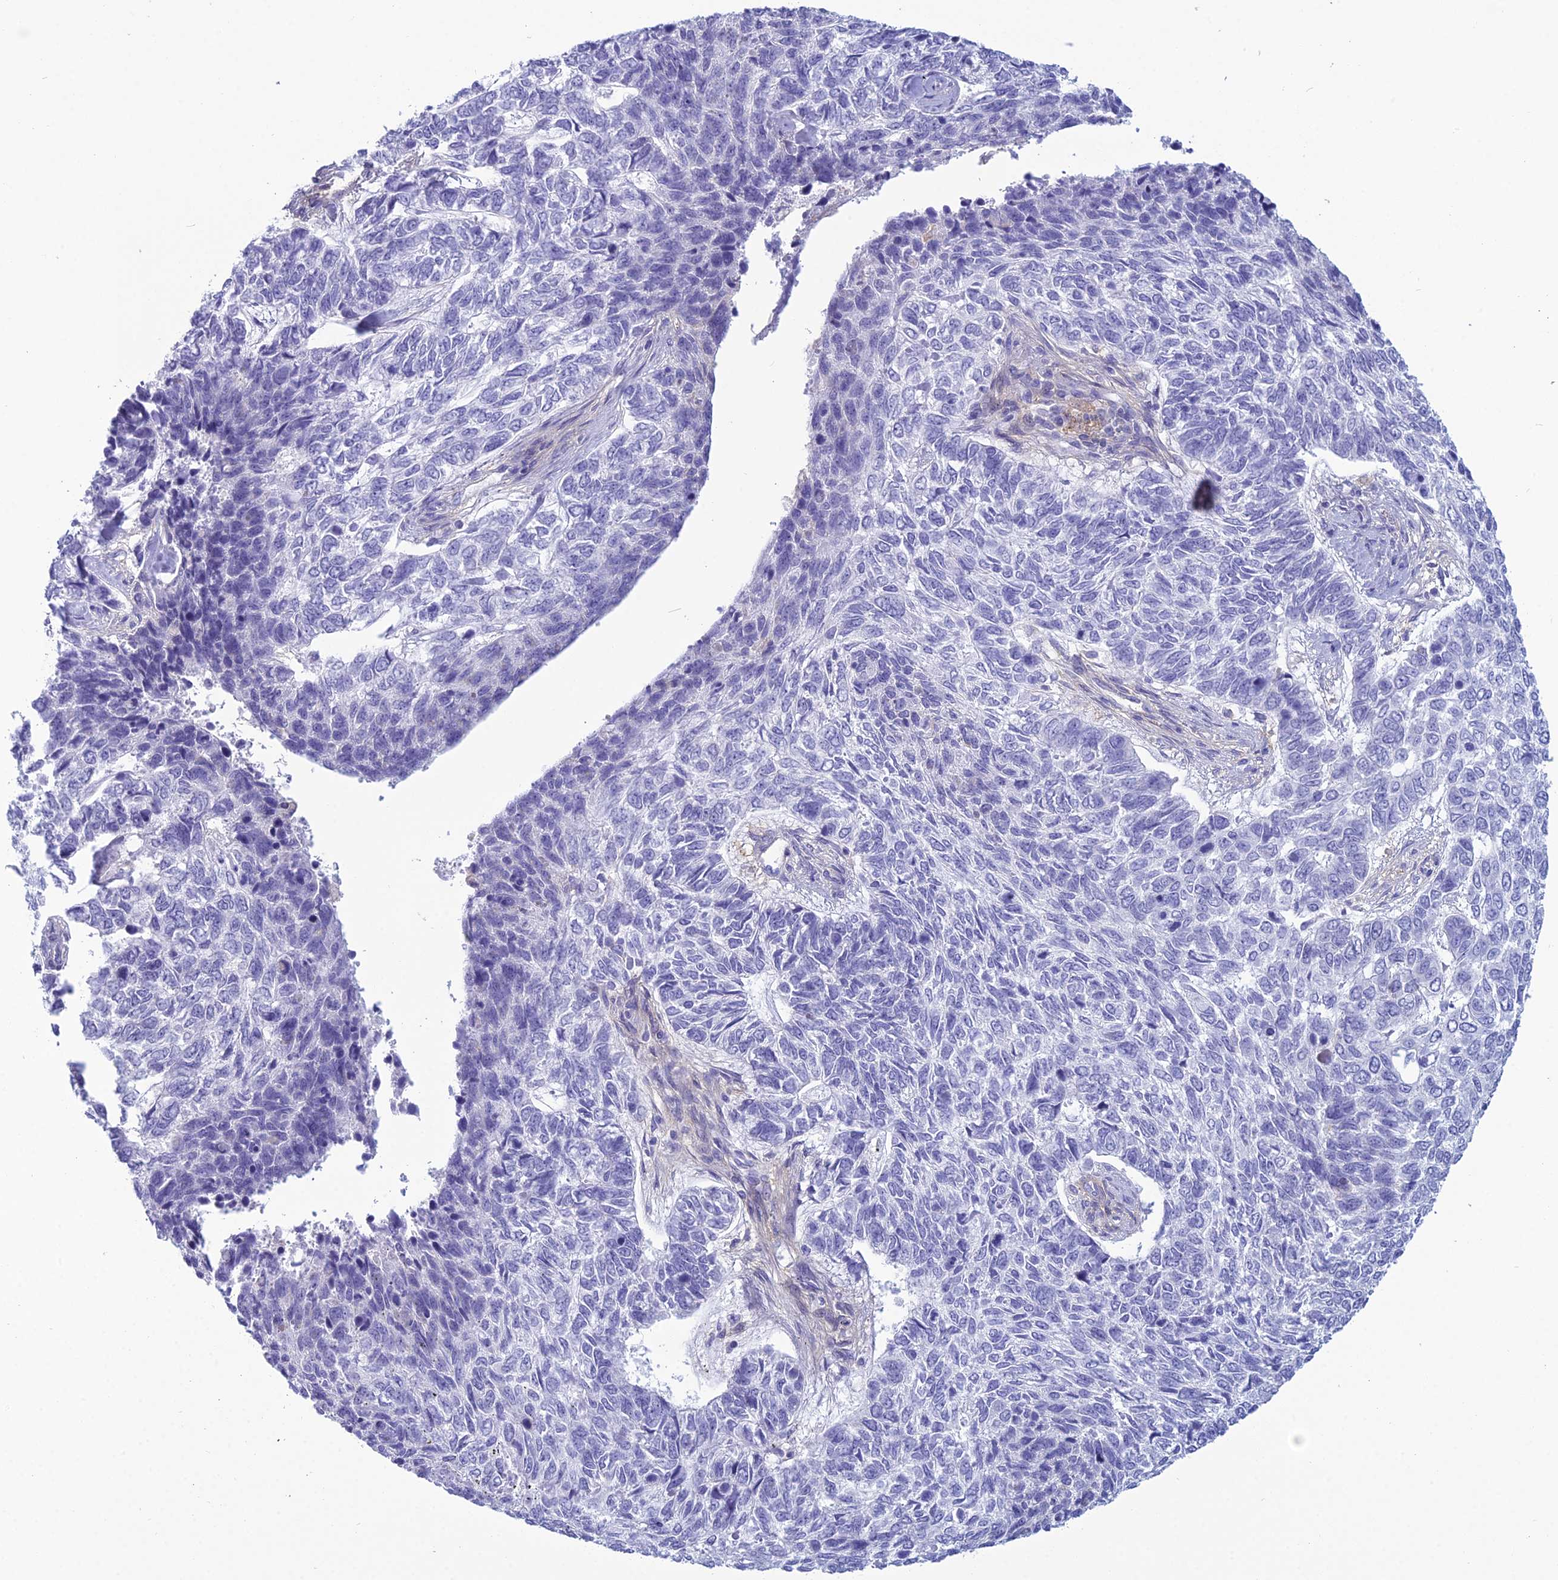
{"staining": {"intensity": "negative", "quantity": "none", "location": "none"}, "tissue": "skin cancer", "cell_type": "Tumor cells", "image_type": "cancer", "snomed": [{"axis": "morphology", "description": "Basal cell carcinoma"}, {"axis": "topography", "description": "Skin"}], "caption": "High magnification brightfield microscopy of skin cancer (basal cell carcinoma) stained with DAB (brown) and counterstained with hematoxylin (blue): tumor cells show no significant expression.", "gene": "ACE", "patient": {"sex": "female", "age": 65}}